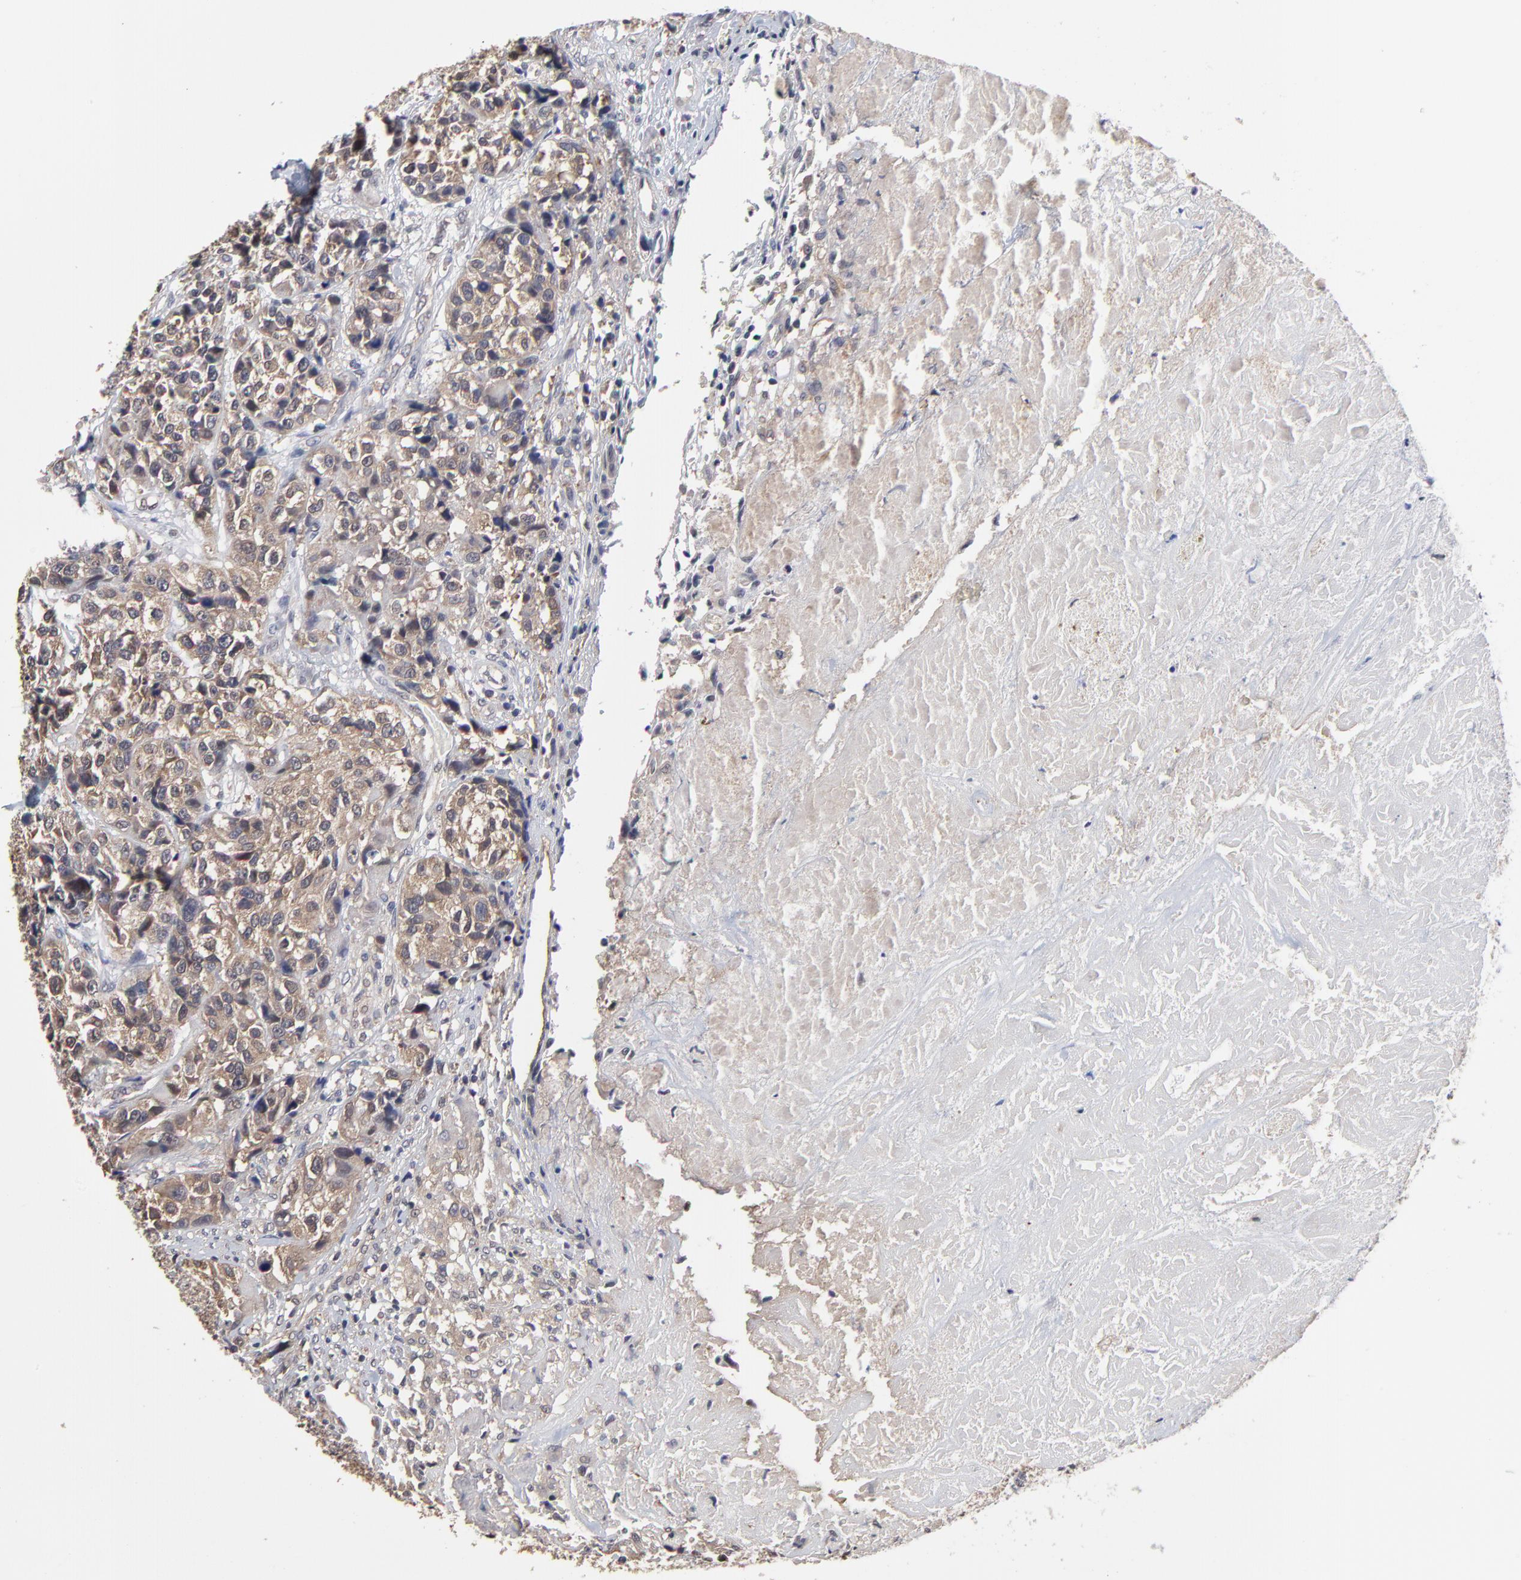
{"staining": {"intensity": "weak", "quantity": ">75%", "location": "cytoplasmic/membranous"}, "tissue": "urothelial cancer", "cell_type": "Tumor cells", "image_type": "cancer", "snomed": [{"axis": "morphology", "description": "Urothelial carcinoma, High grade"}, {"axis": "topography", "description": "Urinary bladder"}], "caption": "A brown stain highlights weak cytoplasmic/membranous expression of a protein in human high-grade urothelial carcinoma tumor cells.", "gene": "CCT2", "patient": {"sex": "female", "age": 81}}